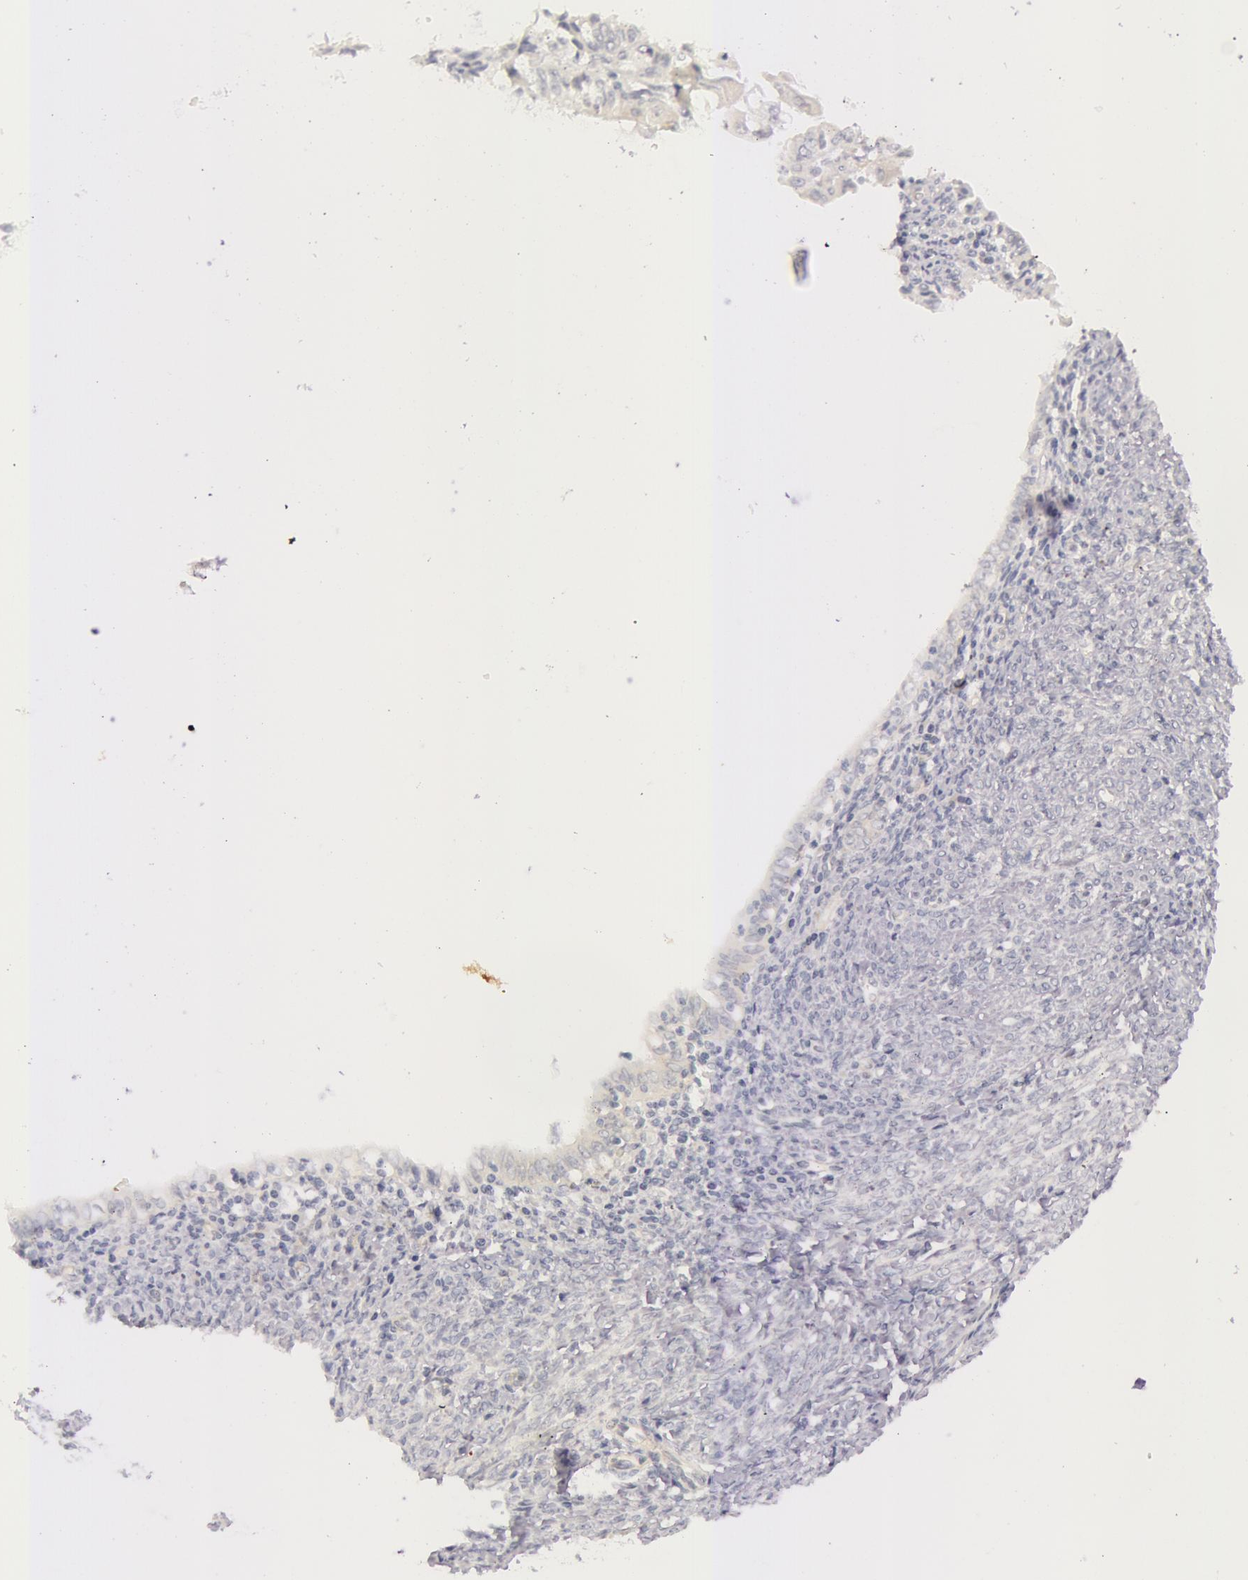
{"staining": {"intensity": "negative", "quantity": "none", "location": "none"}, "tissue": "endometrial cancer", "cell_type": "Tumor cells", "image_type": "cancer", "snomed": [{"axis": "morphology", "description": "Adenocarcinoma, NOS"}, {"axis": "topography", "description": "Endometrium"}], "caption": "DAB immunohistochemical staining of endometrial cancer demonstrates no significant staining in tumor cells.", "gene": "RBMY1F", "patient": {"sex": "female", "age": 75}}